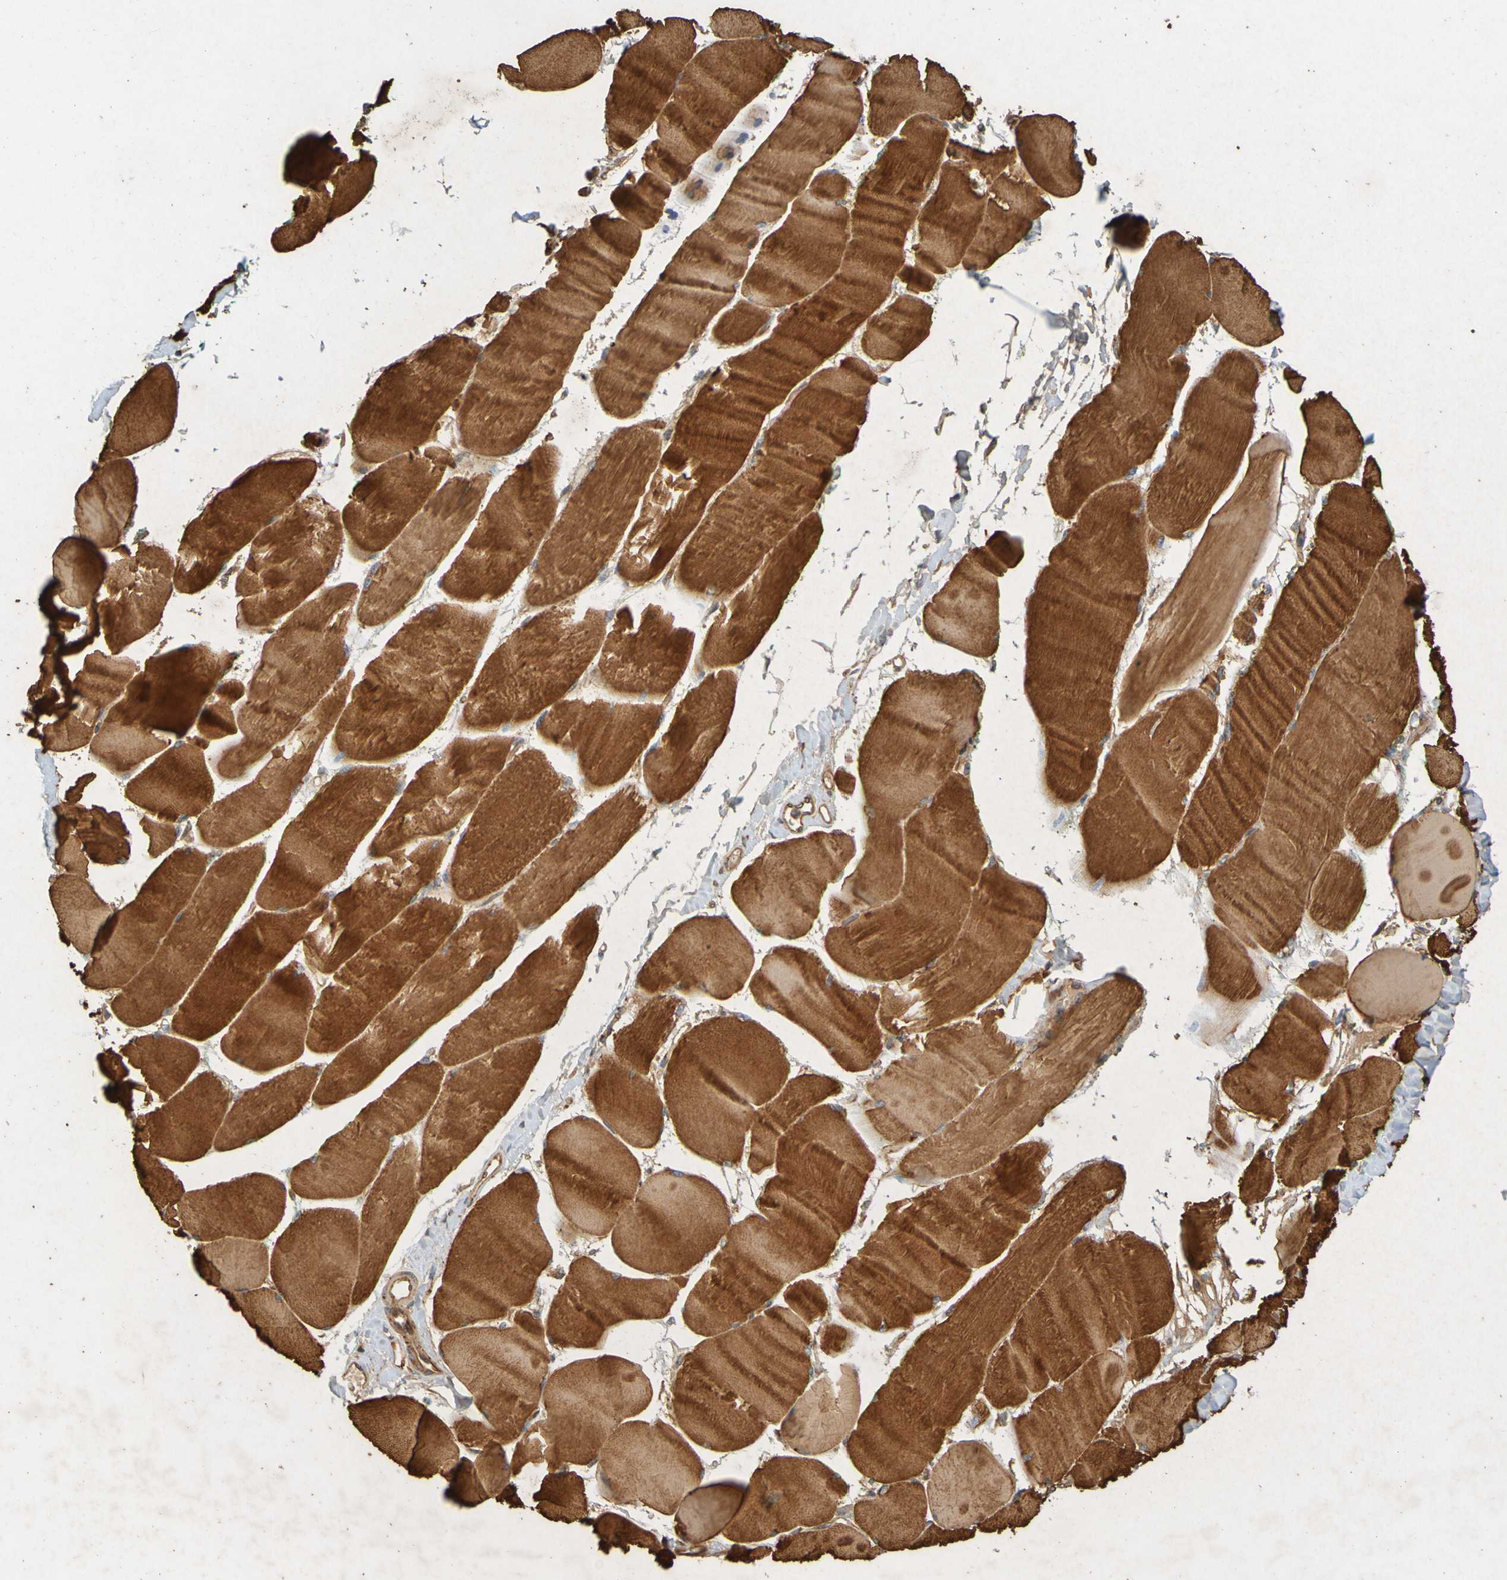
{"staining": {"intensity": "strong", "quantity": ">75%", "location": "cytoplasmic/membranous"}, "tissue": "skeletal muscle", "cell_type": "Myocytes", "image_type": "normal", "snomed": [{"axis": "morphology", "description": "Normal tissue, NOS"}, {"axis": "morphology", "description": "Squamous cell carcinoma, NOS"}, {"axis": "topography", "description": "Skeletal muscle"}], "caption": "IHC image of benign skeletal muscle stained for a protein (brown), which reveals high levels of strong cytoplasmic/membranous positivity in about >75% of myocytes.", "gene": "OCRL", "patient": {"sex": "male", "age": 51}}